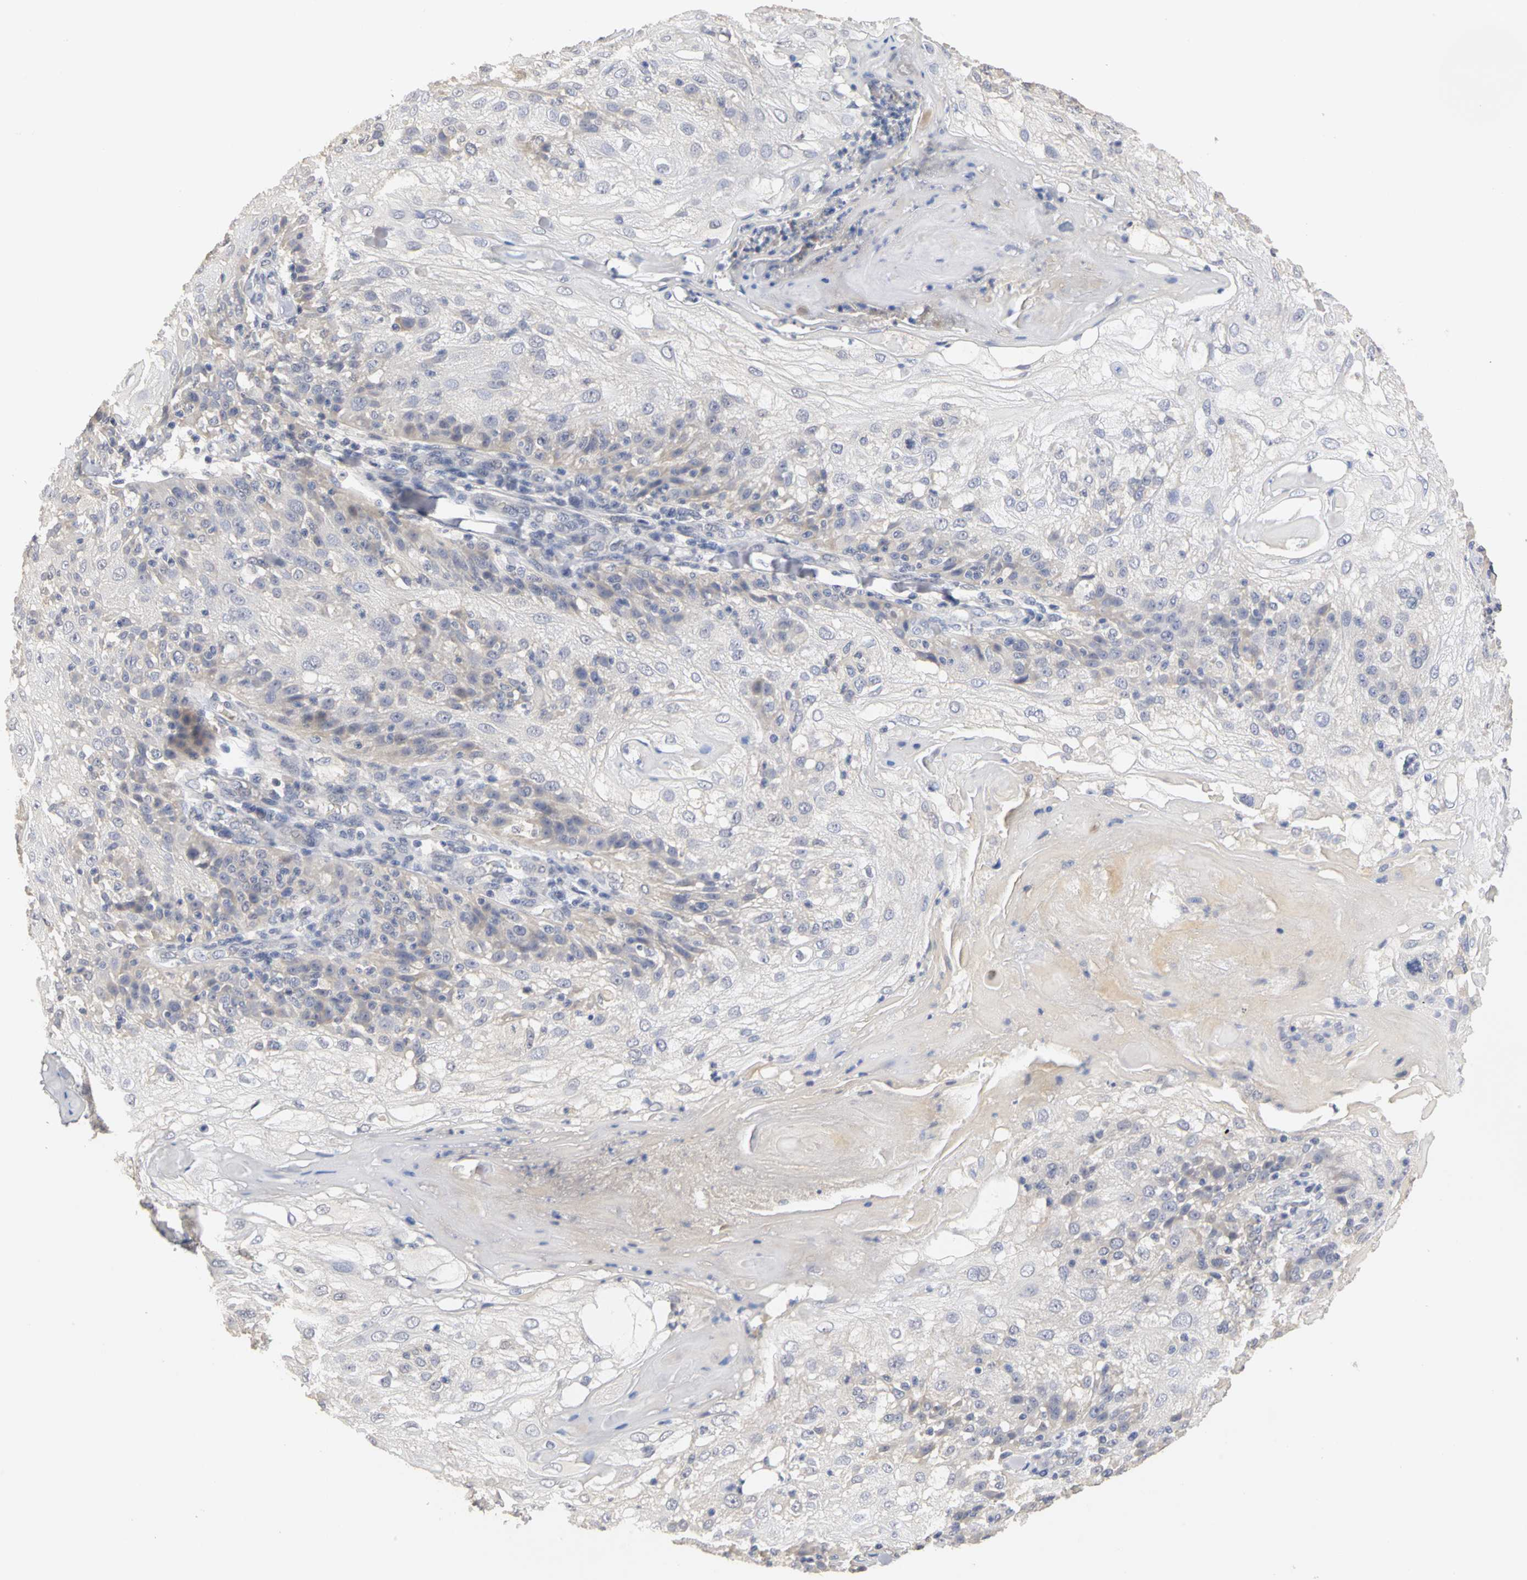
{"staining": {"intensity": "weak", "quantity": "<25%", "location": "cytoplasmic/membranous"}, "tissue": "skin cancer", "cell_type": "Tumor cells", "image_type": "cancer", "snomed": [{"axis": "morphology", "description": "Normal tissue, NOS"}, {"axis": "morphology", "description": "Squamous cell carcinoma, NOS"}, {"axis": "topography", "description": "Skin"}], "caption": "The photomicrograph demonstrates no staining of tumor cells in skin cancer. (DAB (3,3'-diaminobenzidine) IHC with hematoxylin counter stain).", "gene": "PGR", "patient": {"sex": "female", "age": 83}}